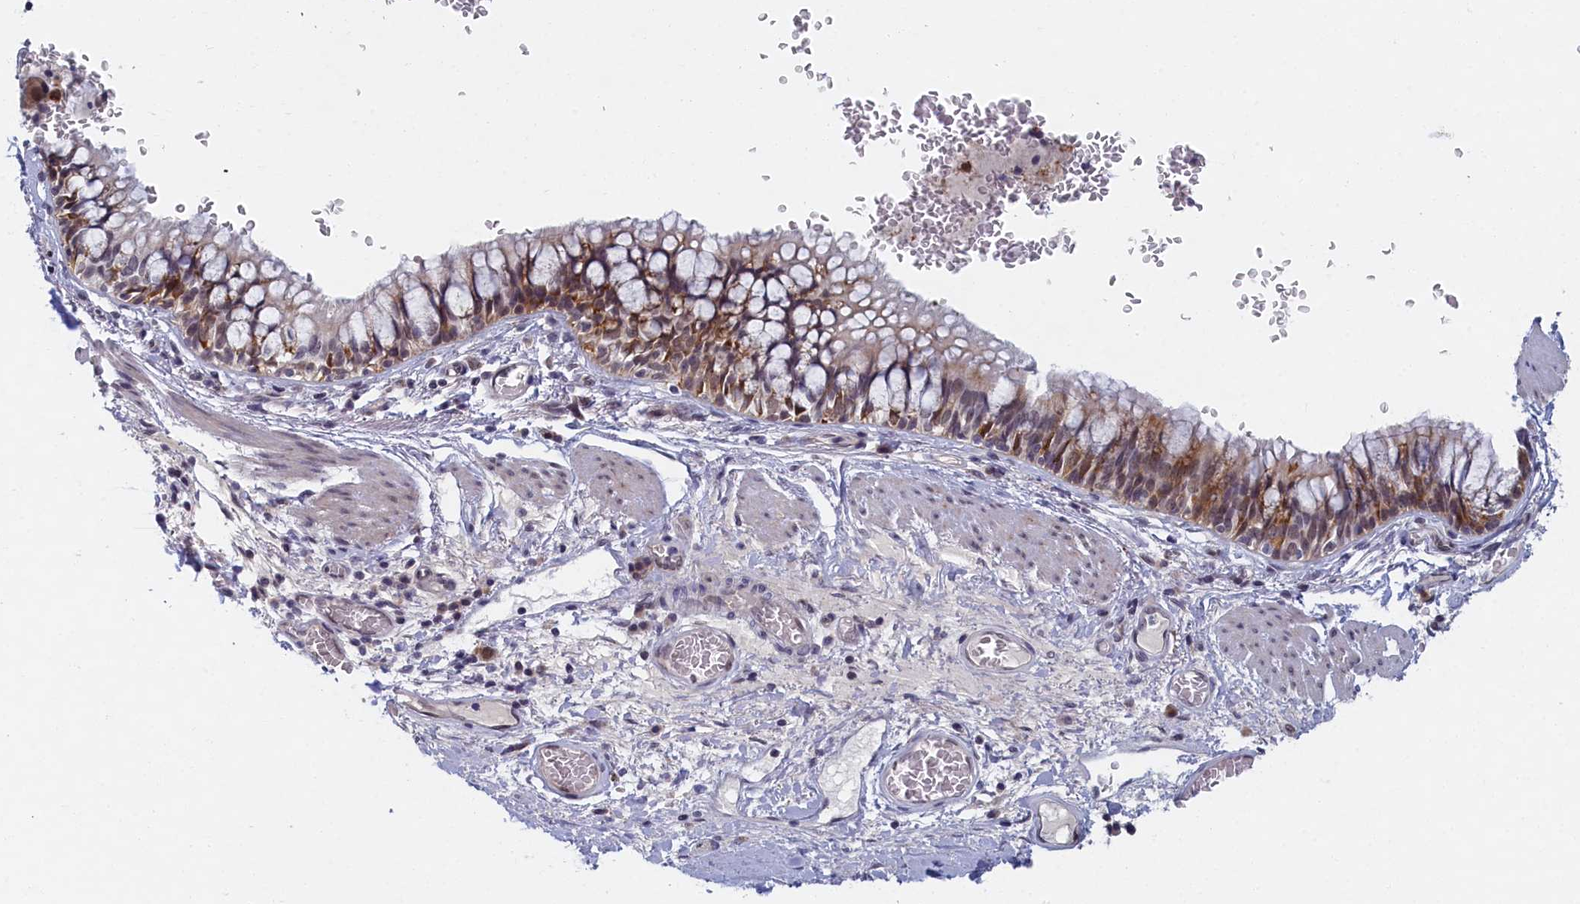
{"staining": {"intensity": "moderate", "quantity": "<25%", "location": "cytoplasmic/membranous"}, "tissue": "bronchus", "cell_type": "Respiratory epithelial cells", "image_type": "normal", "snomed": [{"axis": "morphology", "description": "Normal tissue, NOS"}, {"axis": "topography", "description": "Cartilage tissue"}, {"axis": "topography", "description": "Bronchus"}], "caption": "Moderate cytoplasmic/membranous protein expression is identified in approximately <25% of respiratory epithelial cells in bronchus. (Brightfield microscopy of DAB IHC at high magnification).", "gene": "DNAJC17", "patient": {"sex": "female", "age": 36}}